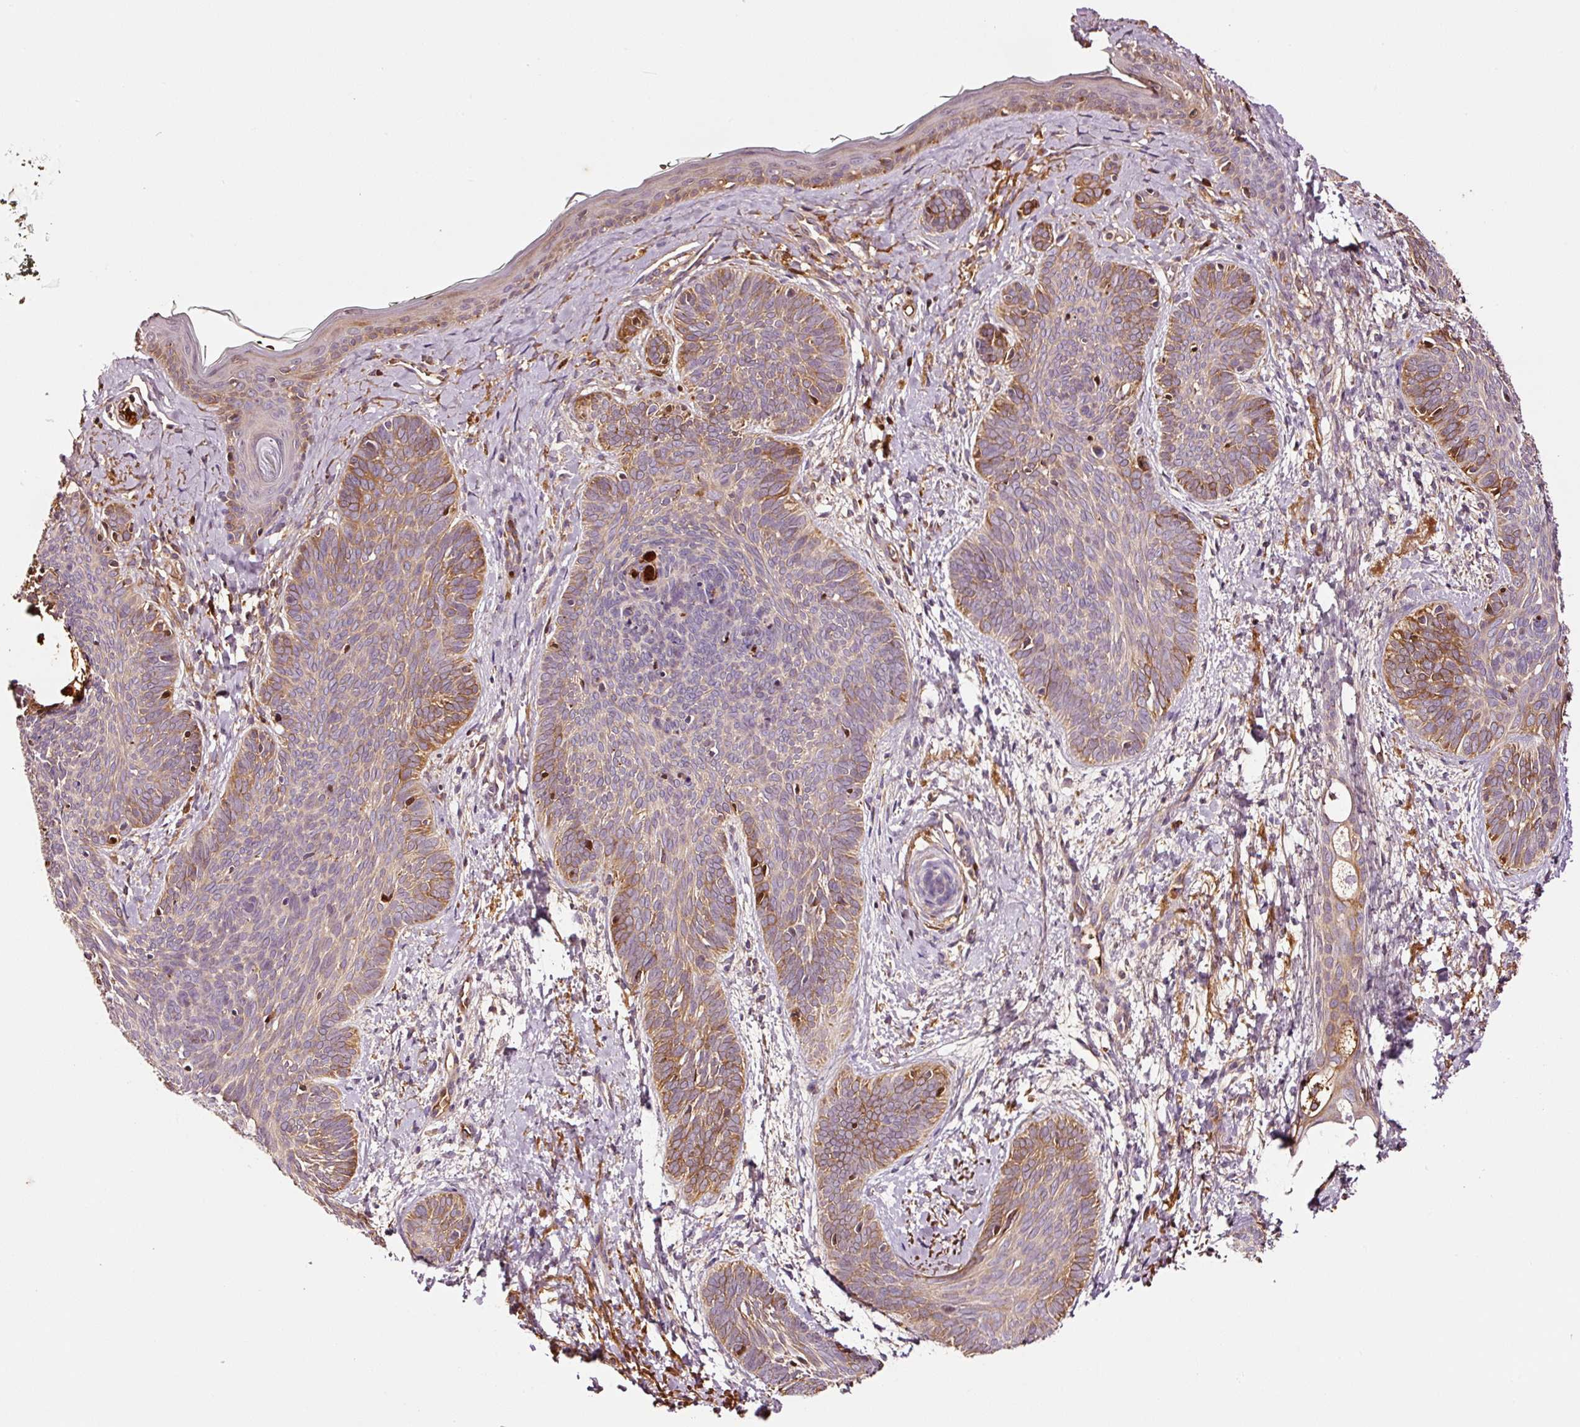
{"staining": {"intensity": "moderate", "quantity": "25%-75%", "location": "cytoplasmic/membranous"}, "tissue": "skin cancer", "cell_type": "Tumor cells", "image_type": "cancer", "snomed": [{"axis": "morphology", "description": "Basal cell carcinoma"}, {"axis": "topography", "description": "Skin"}], "caption": "Moderate cytoplasmic/membranous positivity is present in about 25%-75% of tumor cells in basal cell carcinoma (skin). Using DAB (3,3'-diaminobenzidine) (brown) and hematoxylin (blue) stains, captured at high magnification using brightfield microscopy.", "gene": "PGLYRP2", "patient": {"sex": "female", "age": 81}}